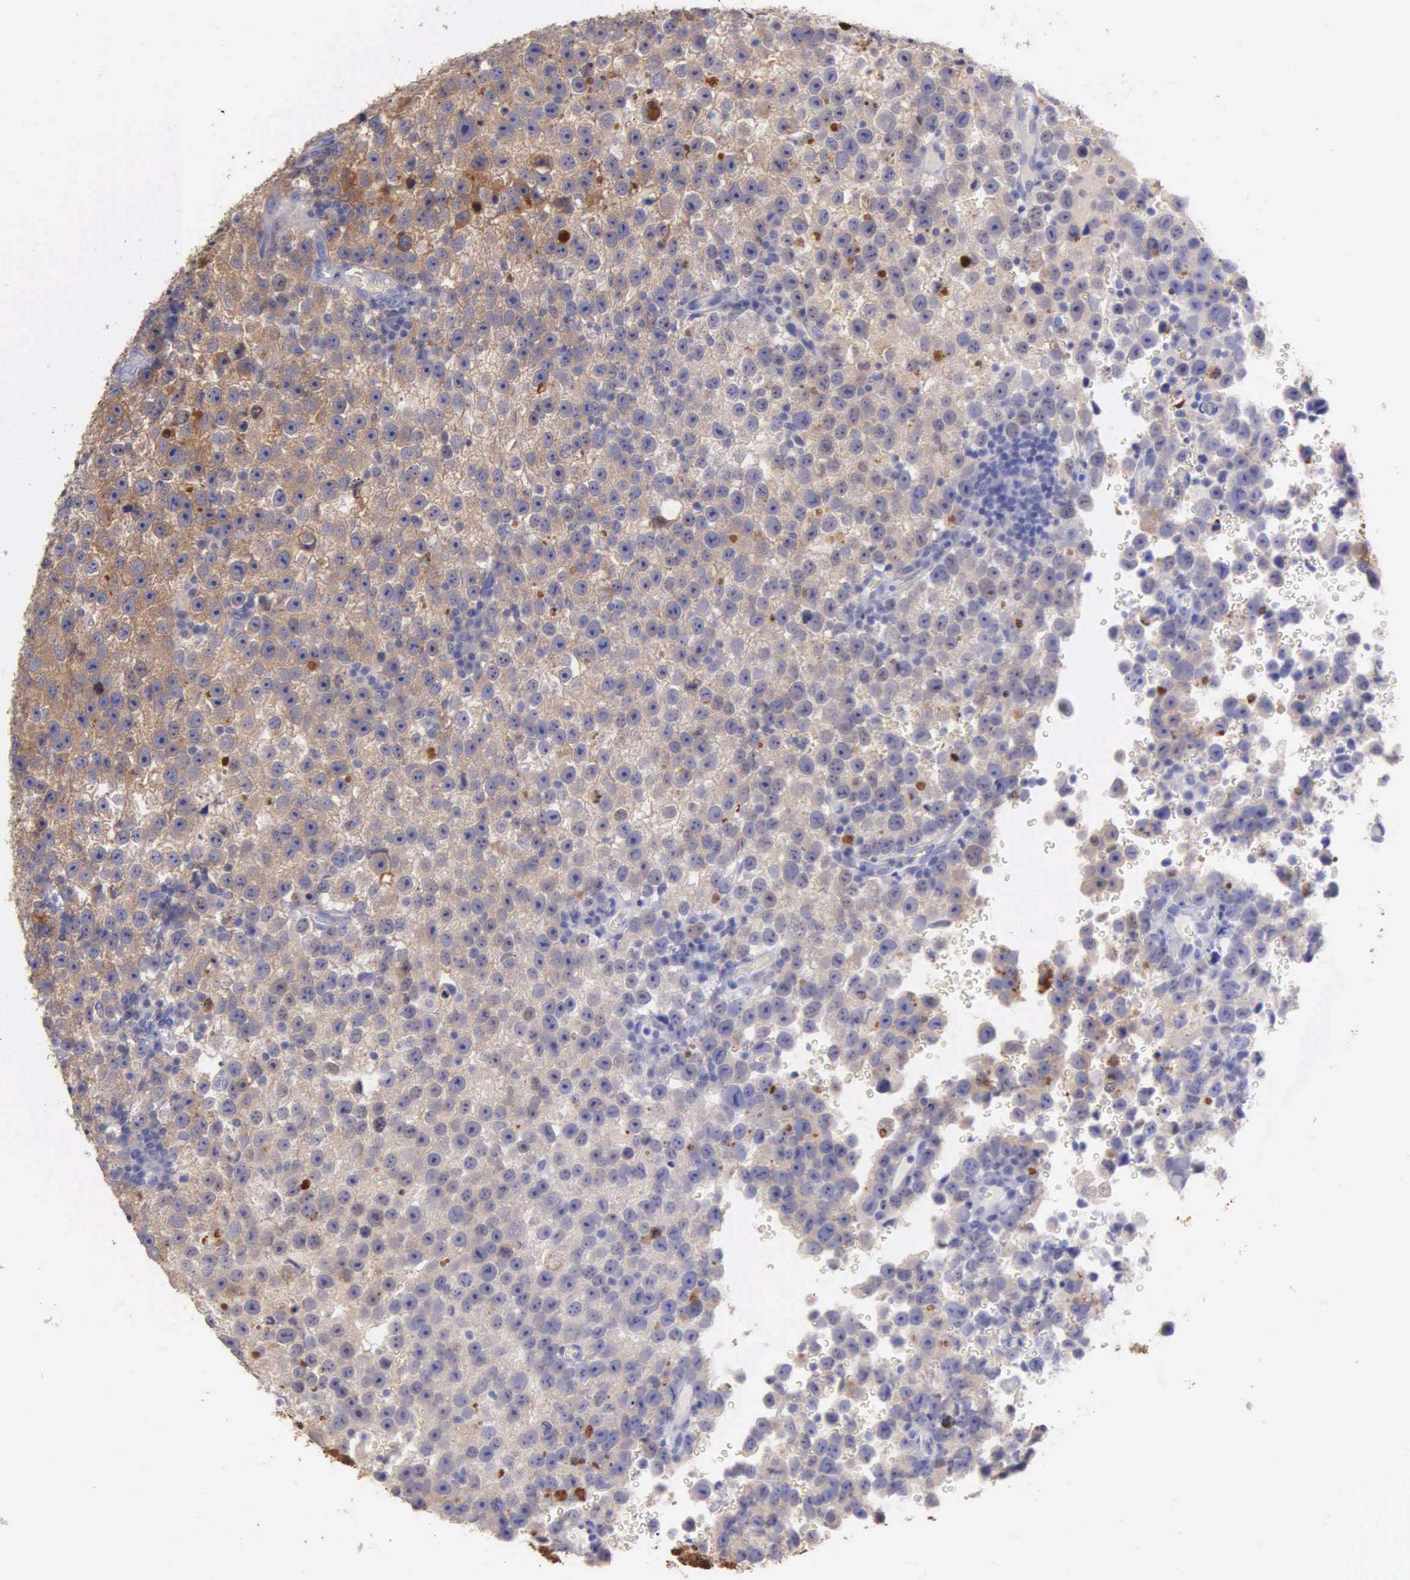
{"staining": {"intensity": "weak", "quantity": "25%-75%", "location": "cytoplasmic/membranous"}, "tissue": "testis cancer", "cell_type": "Tumor cells", "image_type": "cancer", "snomed": [{"axis": "morphology", "description": "Seminoma, NOS"}, {"axis": "topography", "description": "Testis"}], "caption": "Testis seminoma stained with DAB immunohistochemistry (IHC) displays low levels of weak cytoplasmic/membranous positivity in approximately 25%-75% of tumor cells.", "gene": "GSTT2", "patient": {"sex": "male", "age": 33}}